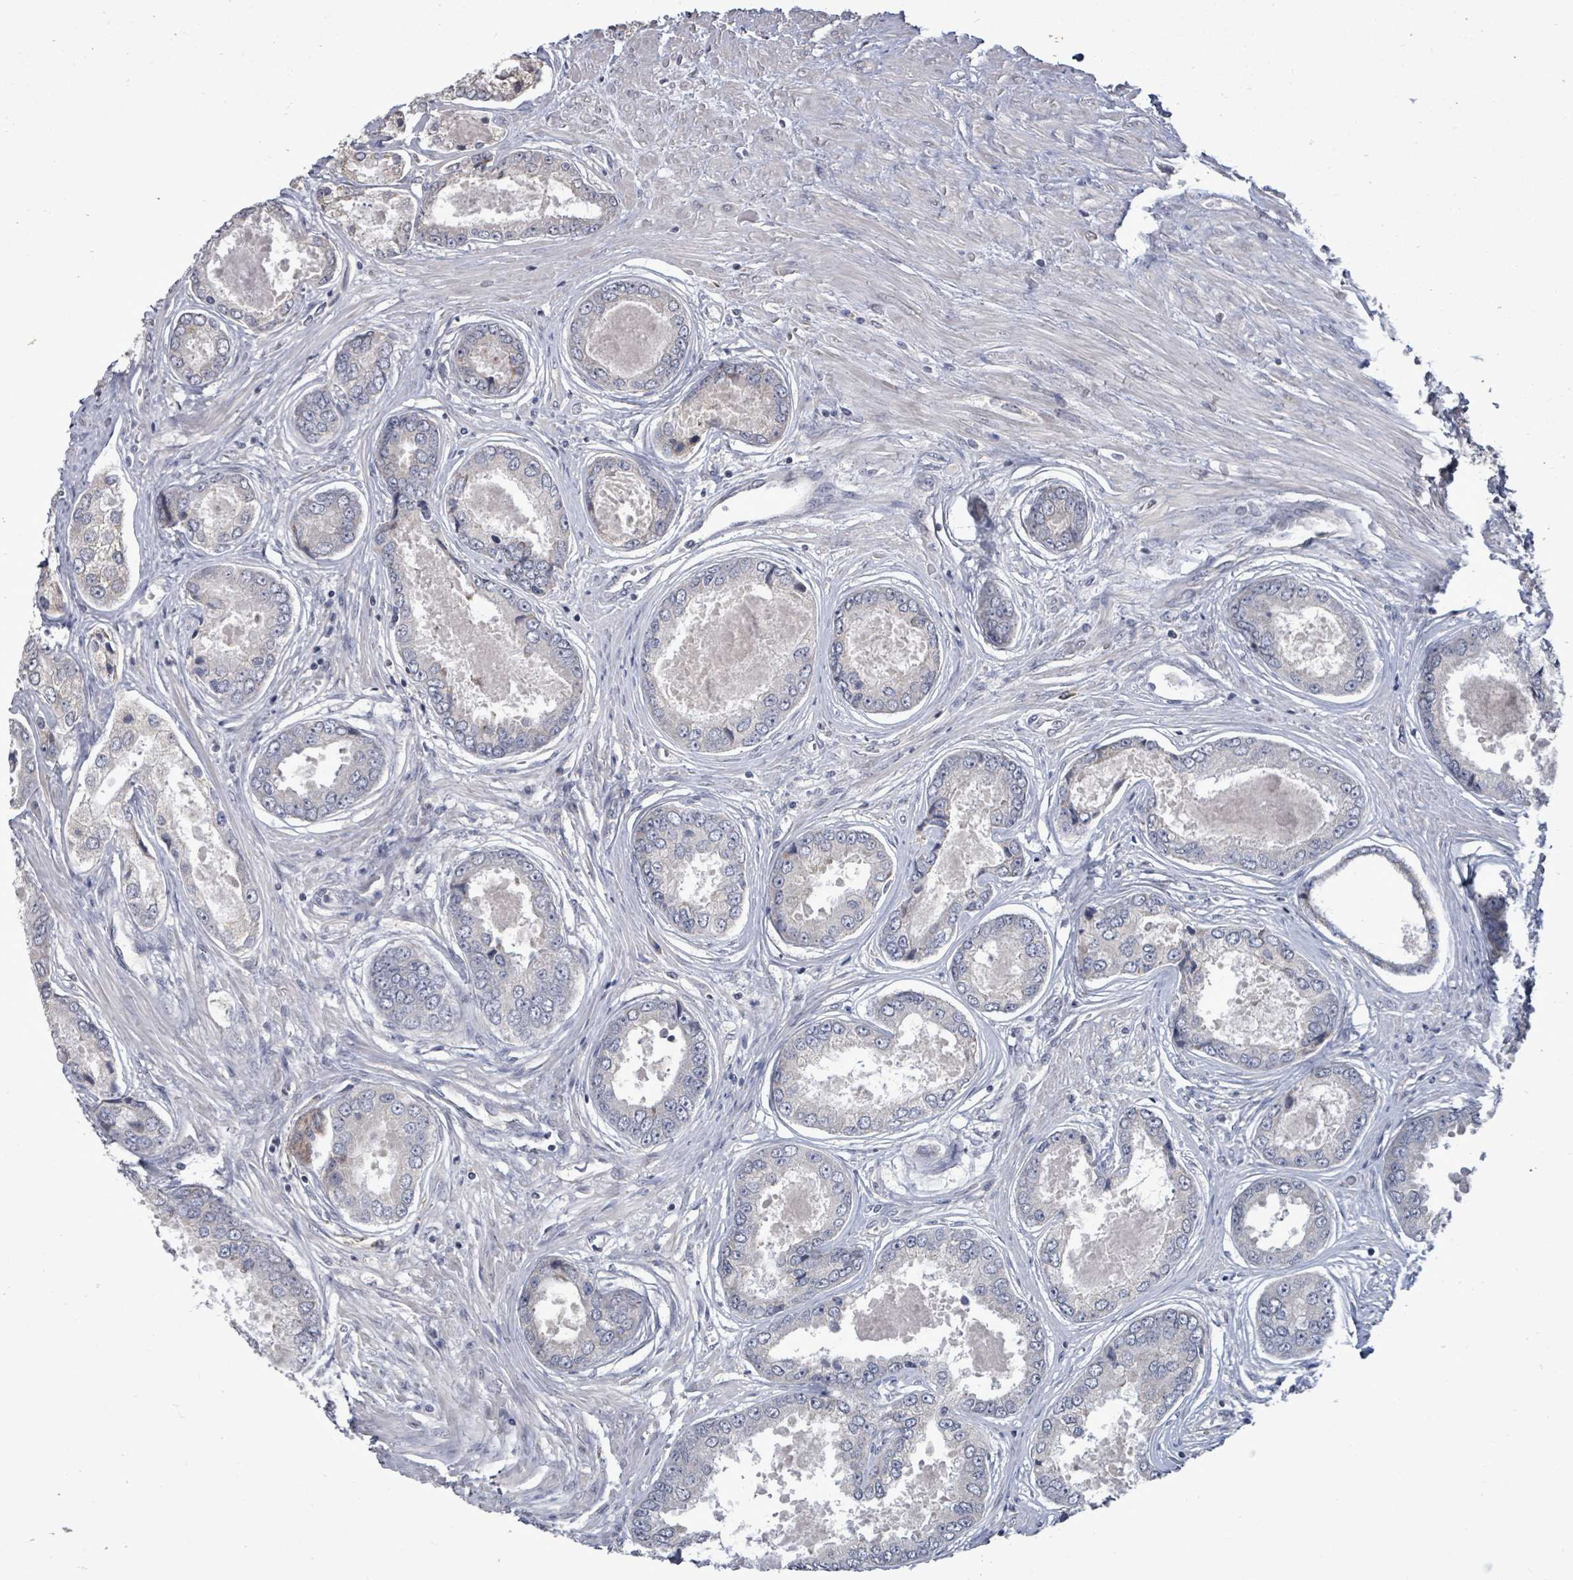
{"staining": {"intensity": "negative", "quantity": "none", "location": "none"}, "tissue": "prostate cancer", "cell_type": "Tumor cells", "image_type": "cancer", "snomed": [{"axis": "morphology", "description": "Adenocarcinoma, Low grade"}, {"axis": "topography", "description": "Prostate"}], "caption": "Immunohistochemical staining of human prostate low-grade adenocarcinoma reveals no significant positivity in tumor cells.", "gene": "POMGNT2", "patient": {"sex": "male", "age": 68}}